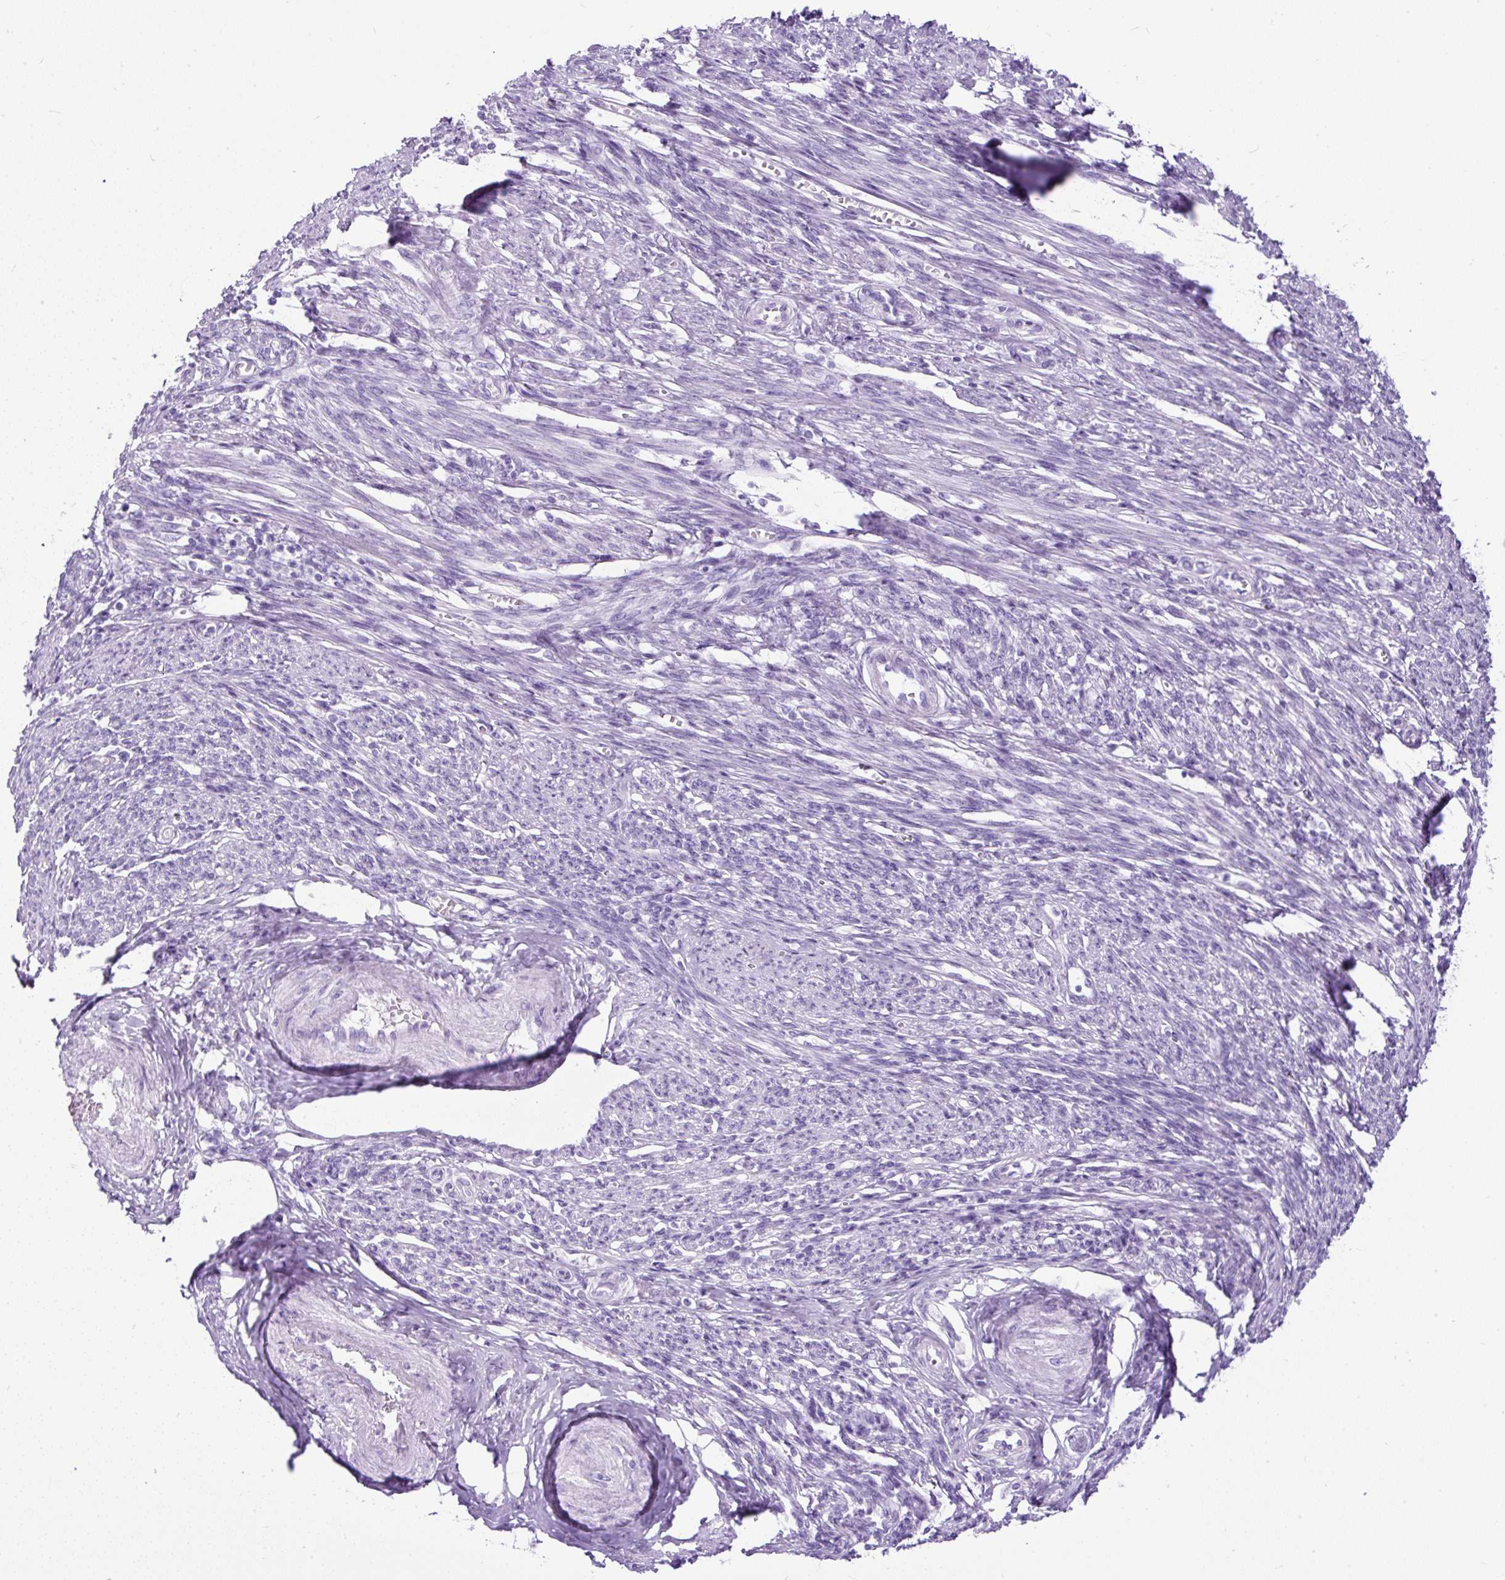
{"staining": {"intensity": "negative", "quantity": "none", "location": "none"}, "tissue": "endometrial cancer", "cell_type": "Tumor cells", "image_type": "cancer", "snomed": [{"axis": "morphology", "description": "Adenocarcinoma, NOS"}, {"axis": "topography", "description": "Endometrium"}], "caption": "A high-resolution image shows IHC staining of endometrial cancer (adenocarcinoma), which demonstrates no significant staining in tumor cells.", "gene": "PDIA2", "patient": {"sex": "female", "age": 62}}